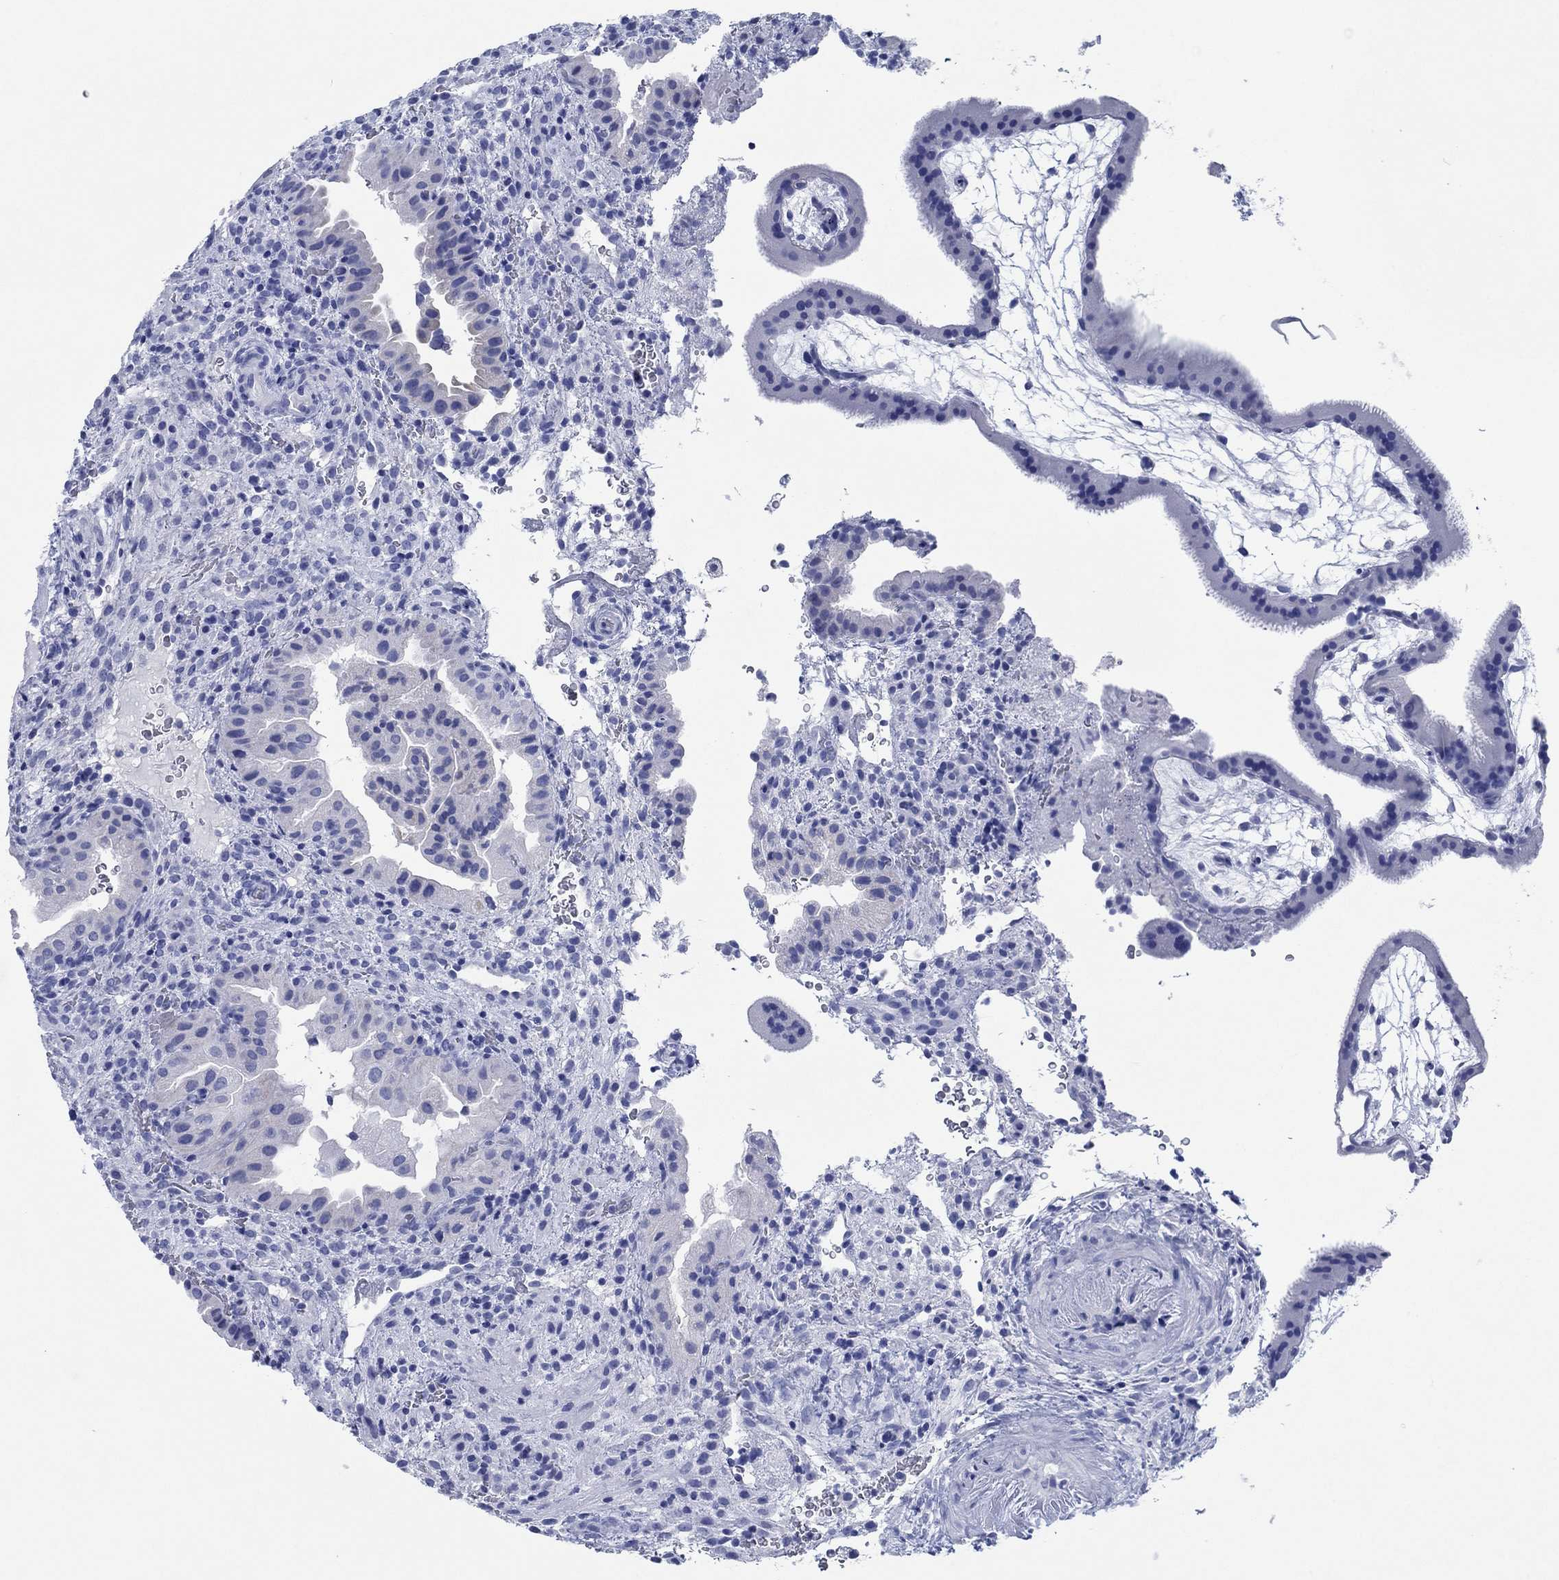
{"staining": {"intensity": "negative", "quantity": "none", "location": "none"}, "tissue": "placenta", "cell_type": "Decidual cells", "image_type": "normal", "snomed": [{"axis": "morphology", "description": "Normal tissue, NOS"}, {"axis": "topography", "description": "Placenta"}], "caption": "The photomicrograph shows no significant positivity in decidual cells of placenta.", "gene": "HCRT", "patient": {"sex": "female", "age": 19}}